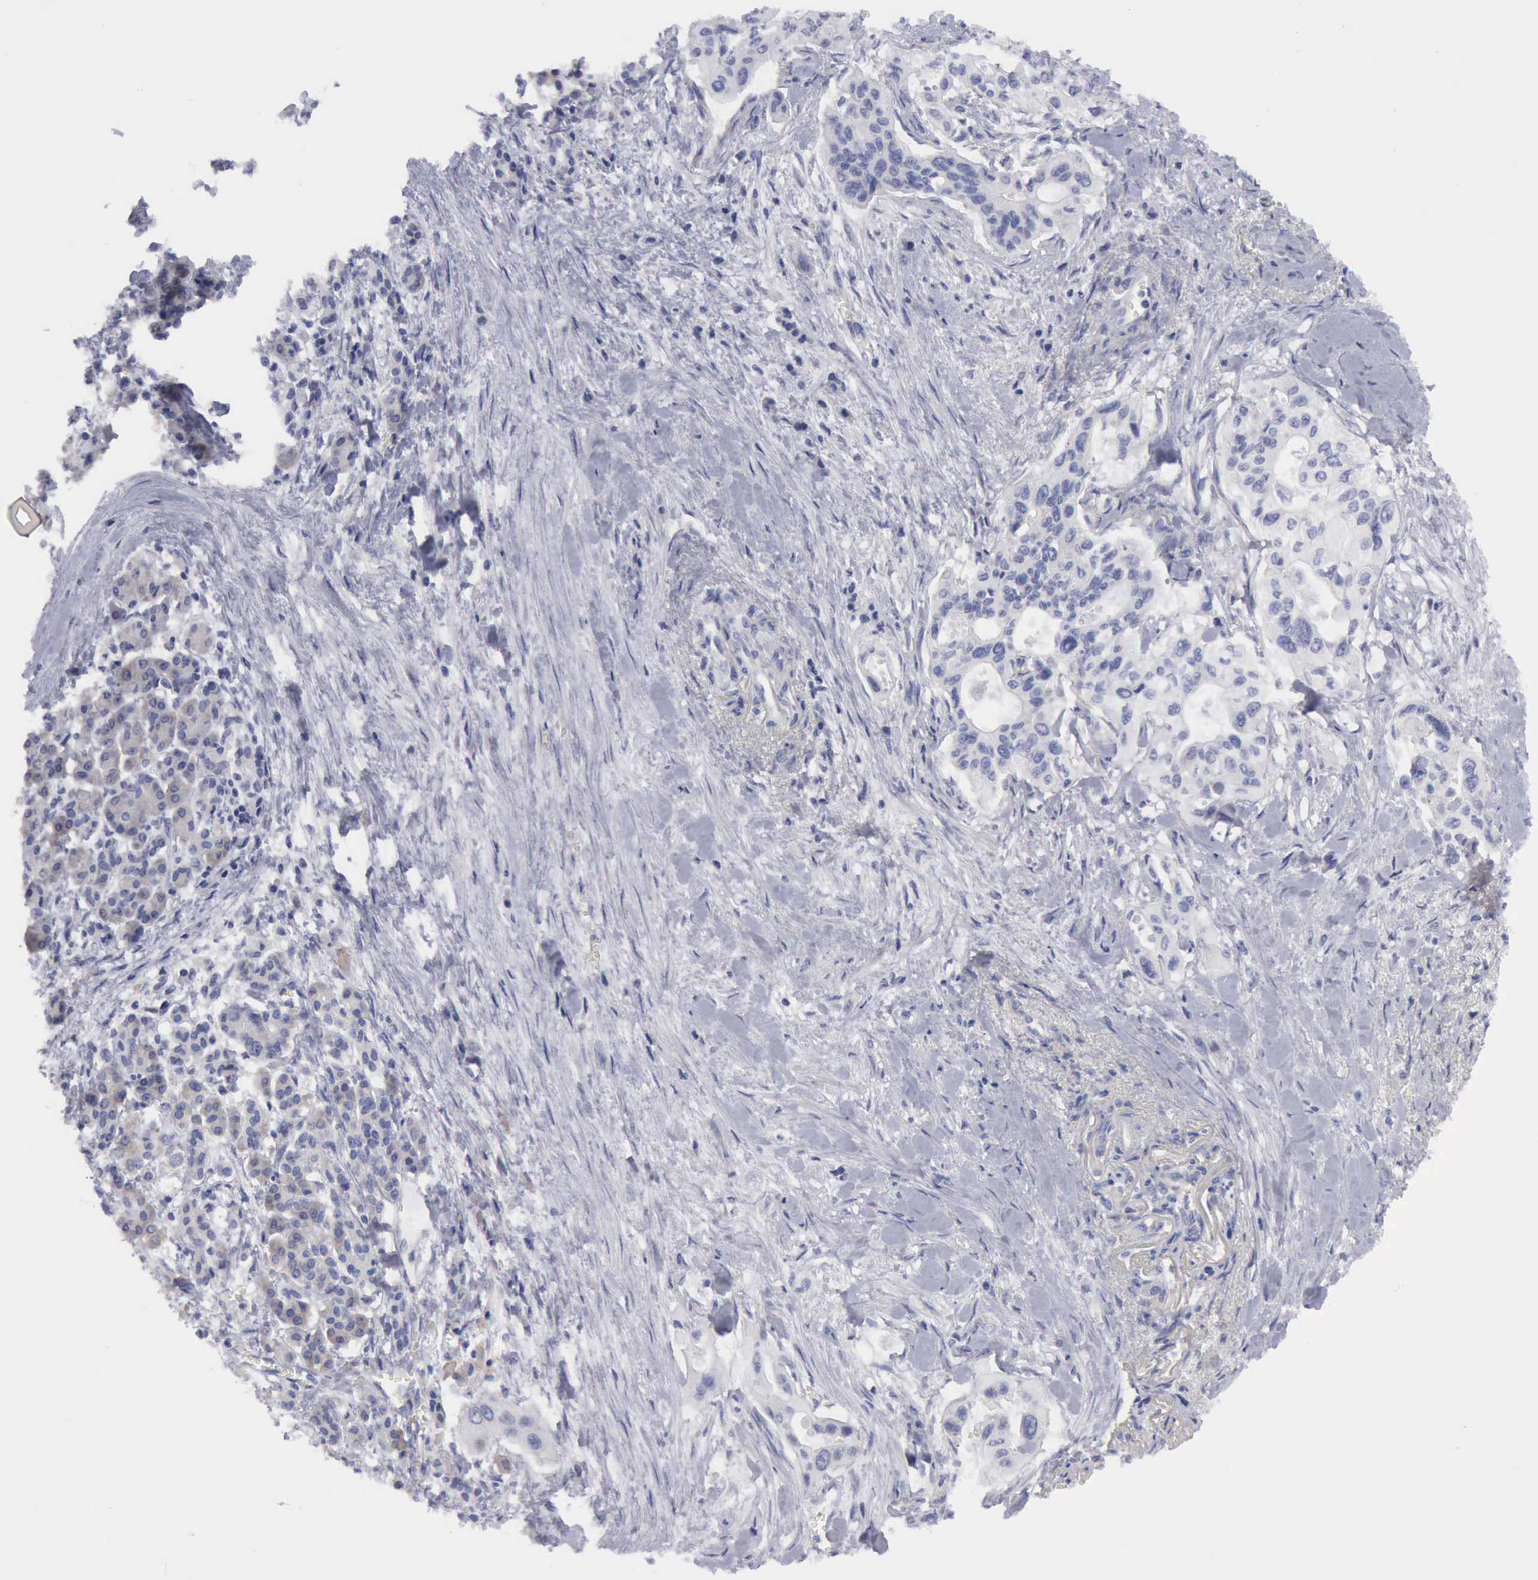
{"staining": {"intensity": "negative", "quantity": "none", "location": "none"}, "tissue": "pancreatic cancer", "cell_type": "Tumor cells", "image_type": "cancer", "snomed": [{"axis": "morphology", "description": "Adenocarcinoma, NOS"}, {"axis": "topography", "description": "Pancreas"}], "caption": "Immunohistochemical staining of human pancreatic cancer exhibits no significant expression in tumor cells.", "gene": "TXLNG", "patient": {"sex": "male", "age": 77}}